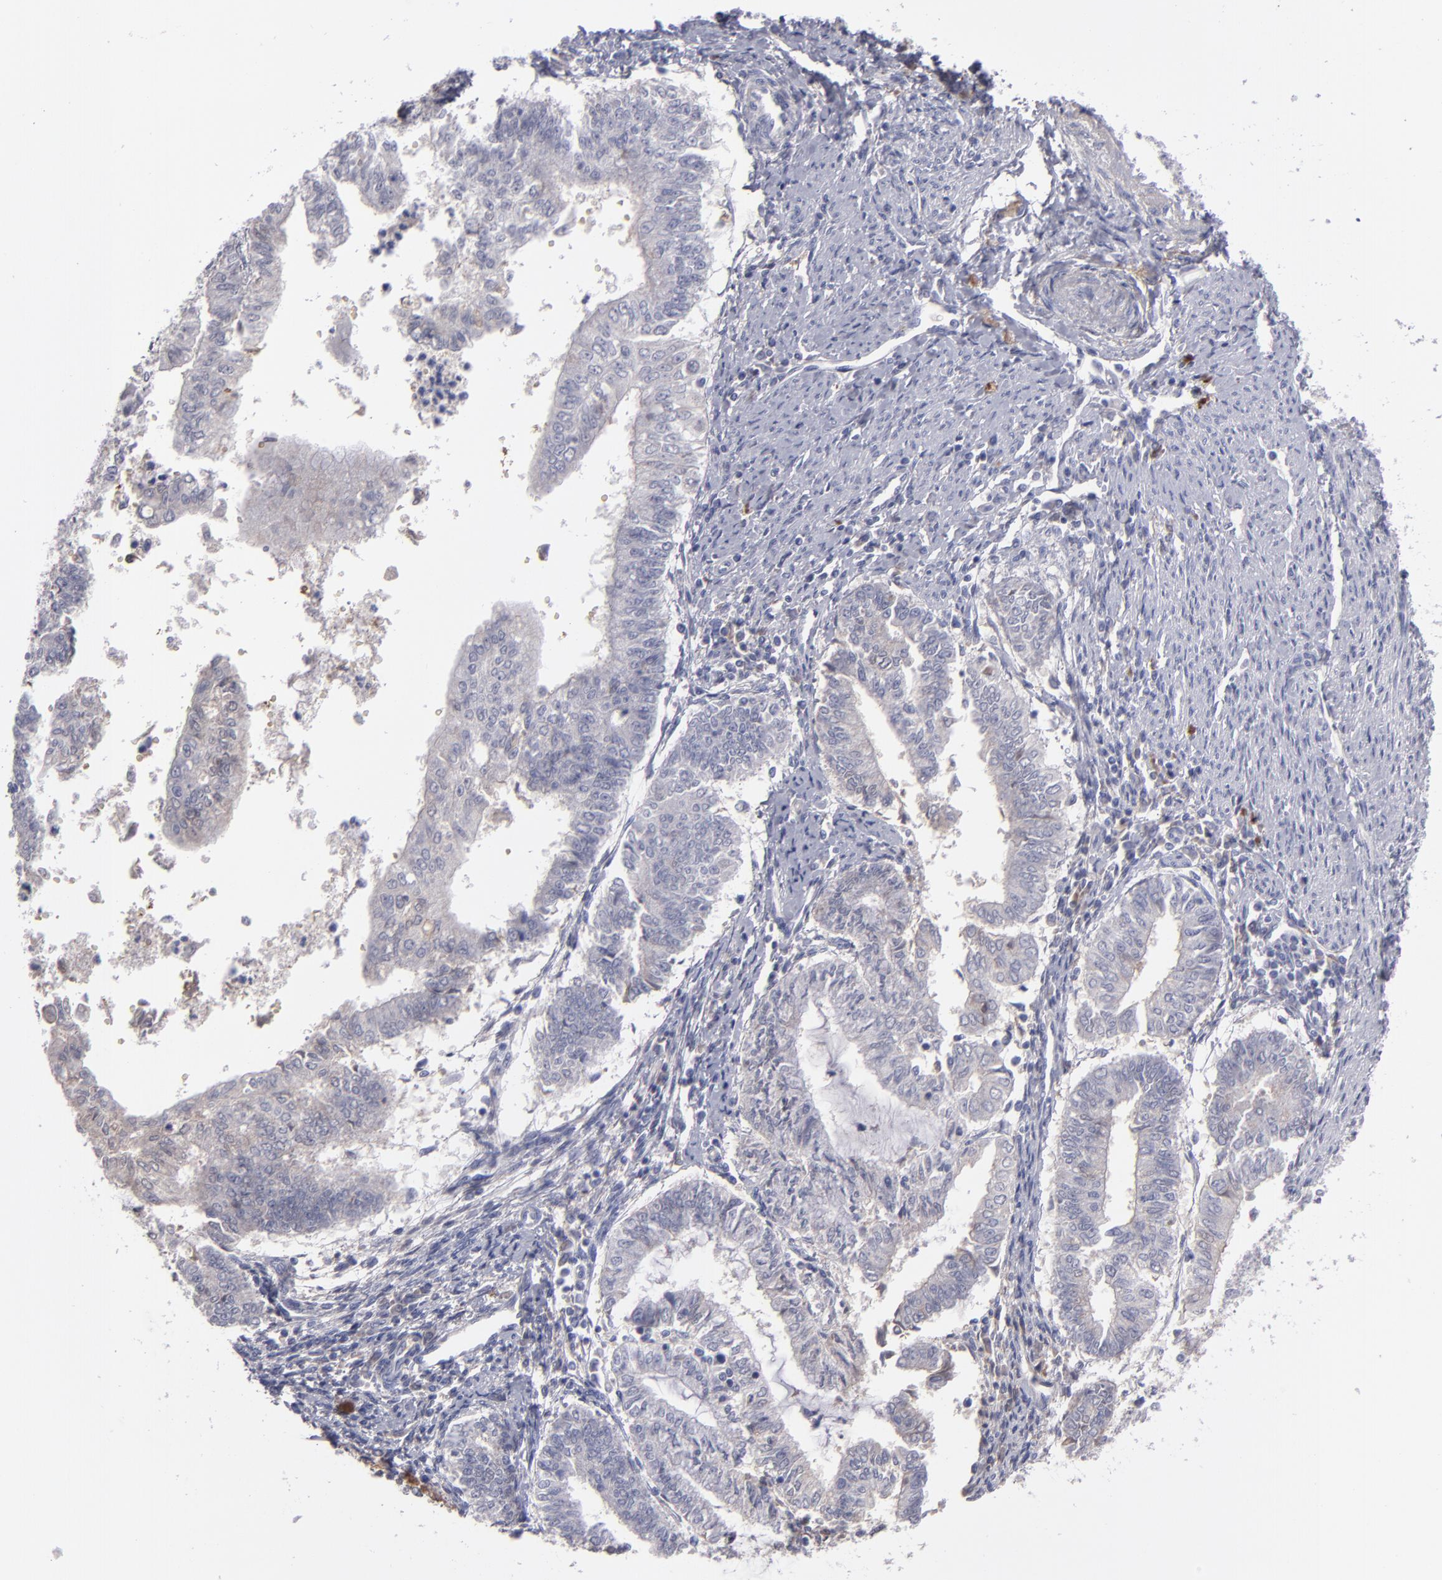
{"staining": {"intensity": "negative", "quantity": "none", "location": "none"}, "tissue": "endometrial cancer", "cell_type": "Tumor cells", "image_type": "cancer", "snomed": [{"axis": "morphology", "description": "Adenocarcinoma, NOS"}, {"axis": "topography", "description": "Endometrium"}], "caption": "Immunohistochemistry (IHC) histopathology image of neoplastic tissue: endometrial cancer (adenocarcinoma) stained with DAB displays no significant protein positivity in tumor cells.", "gene": "ITIH4", "patient": {"sex": "female", "age": 66}}